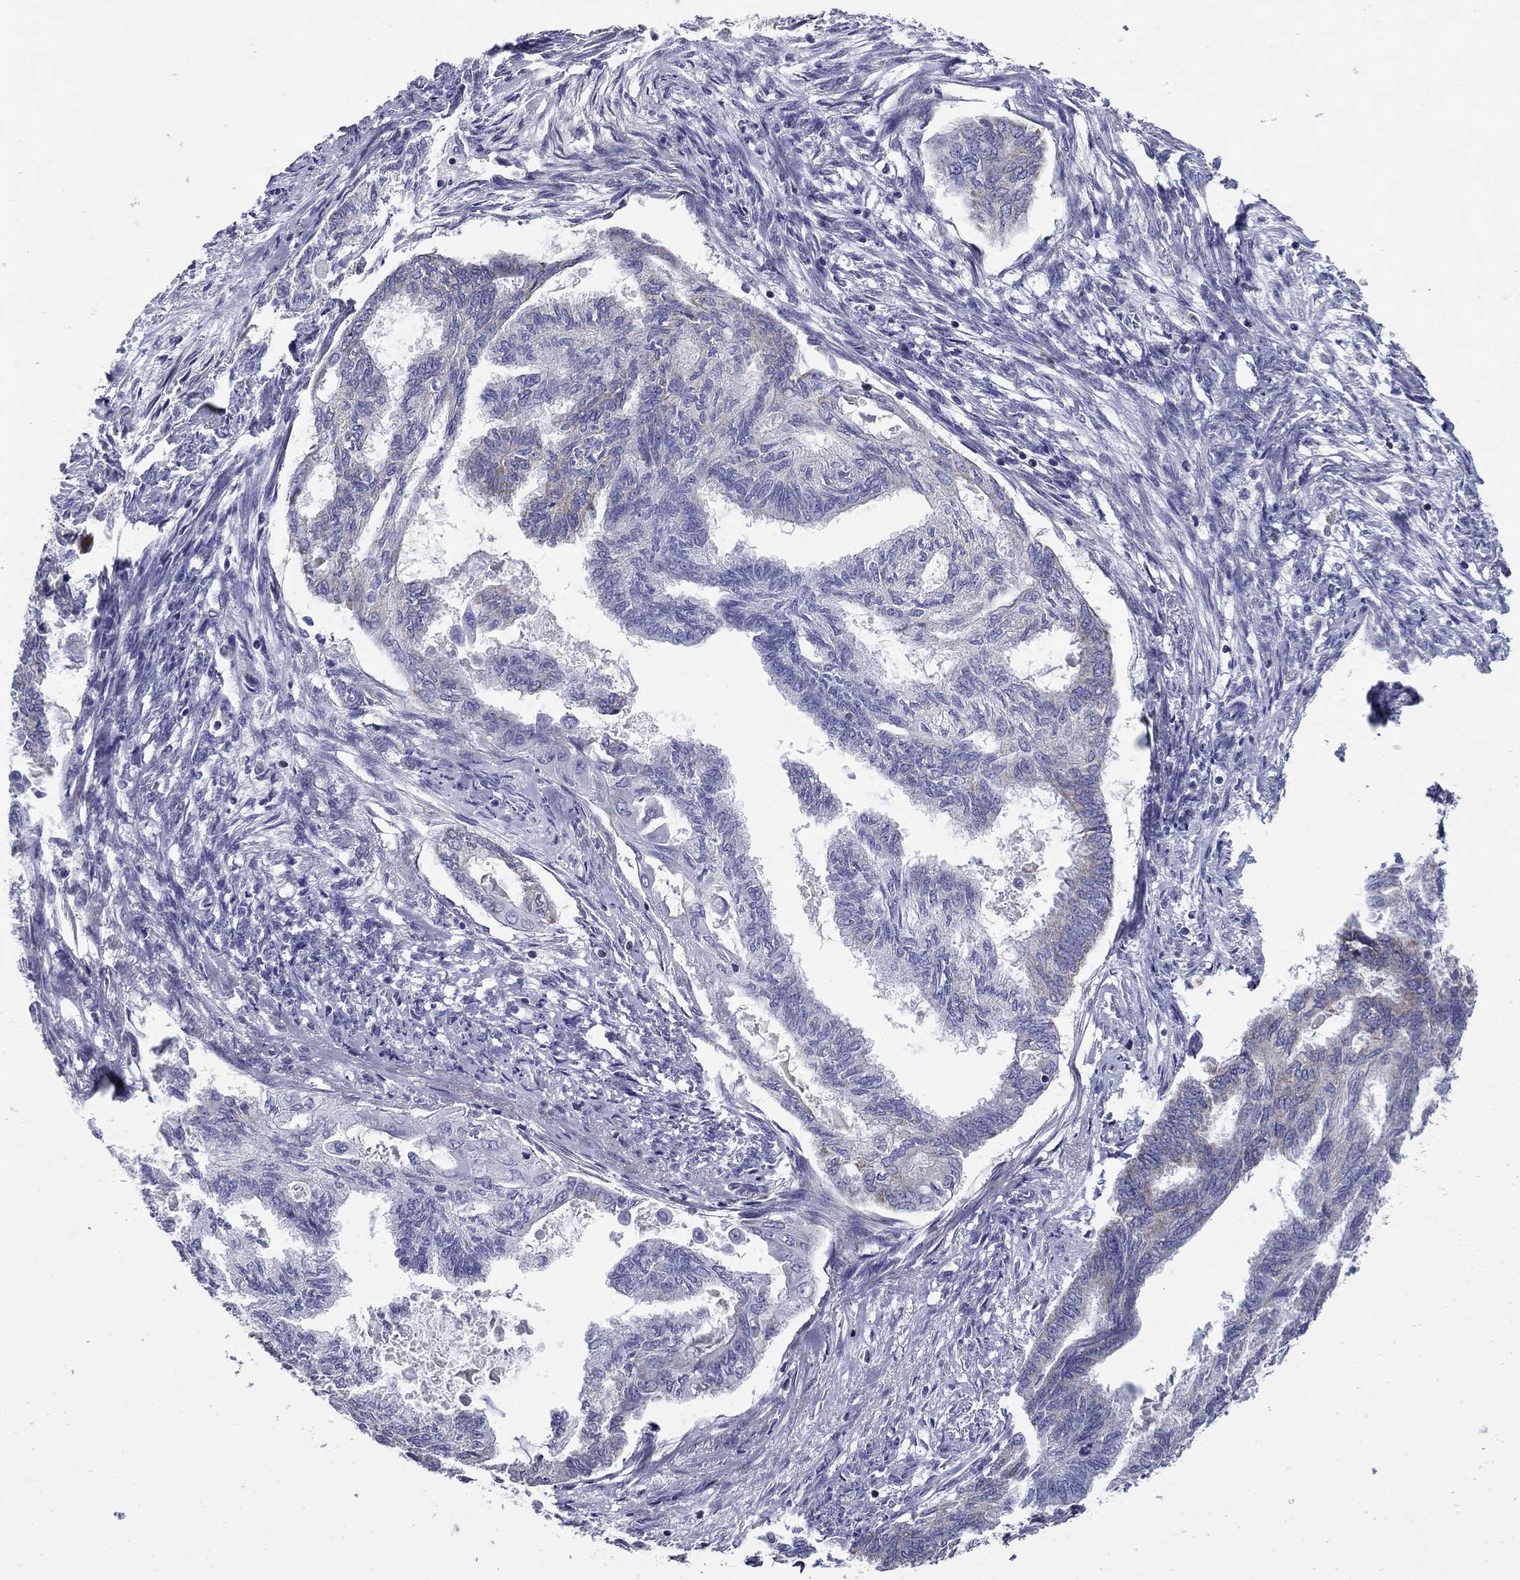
{"staining": {"intensity": "weak", "quantity": "25%-75%", "location": "cytoplasmic/membranous"}, "tissue": "endometrial cancer", "cell_type": "Tumor cells", "image_type": "cancer", "snomed": [{"axis": "morphology", "description": "Adenocarcinoma, NOS"}, {"axis": "topography", "description": "Endometrium"}], "caption": "Protein expression analysis of endometrial cancer demonstrates weak cytoplasmic/membranous positivity in about 25%-75% of tumor cells. (DAB (3,3'-diaminobenzidine) = brown stain, brightfield microscopy at high magnification).", "gene": "NDUFA4L2", "patient": {"sex": "female", "age": 86}}